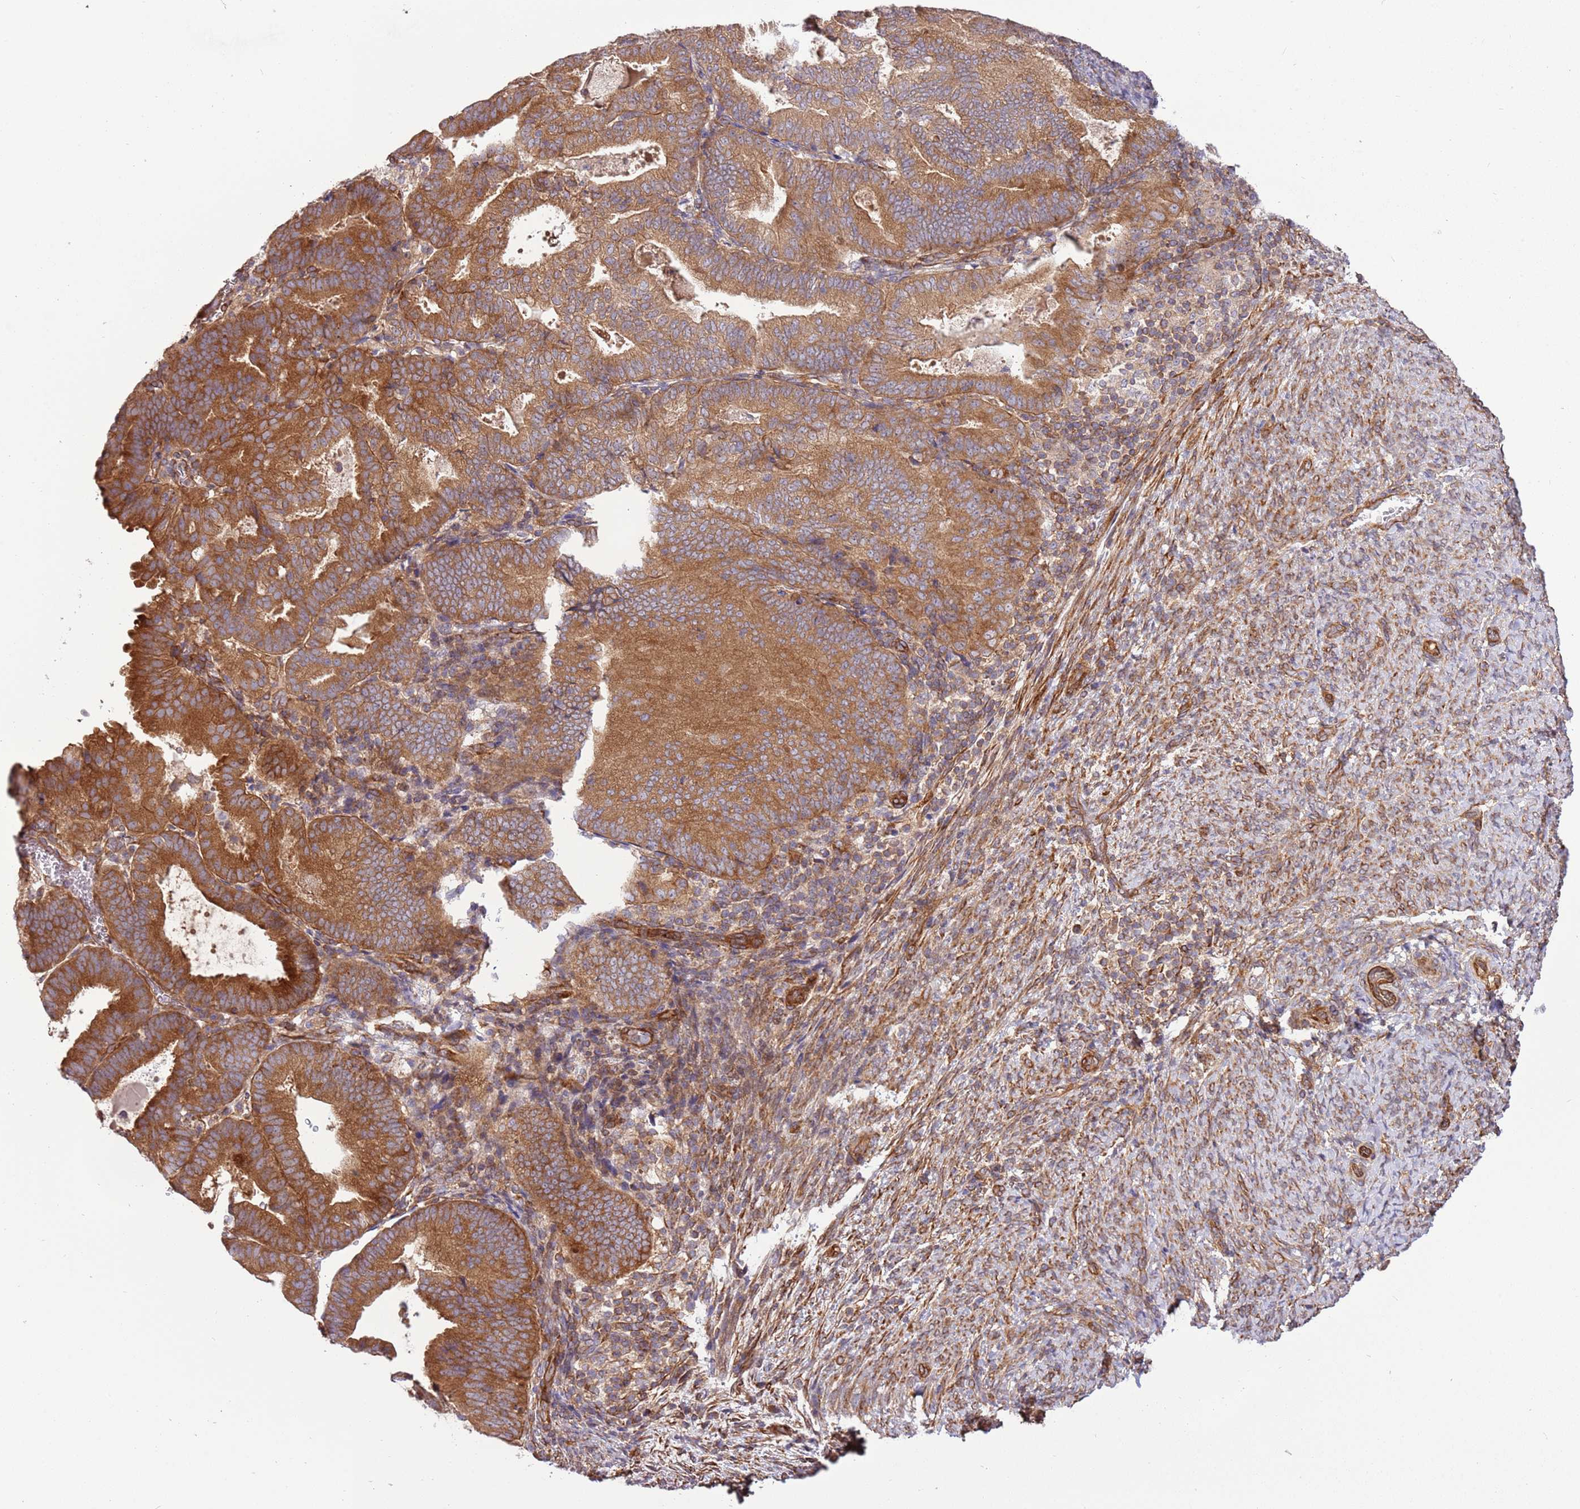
{"staining": {"intensity": "strong", "quantity": ">75%", "location": "cytoplasmic/membranous"}, "tissue": "endometrial cancer", "cell_type": "Tumor cells", "image_type": "cancer", "snomed": [{"axis": "morphology", "description": "Adenocarcinoma, NOS"}, {"axis": "topography", "description": "Endometrium"}], "caption": "Protein analysis of endometrial cancer (adenocarcinoma) tissue exhibits strong cytoplasmic/membranous expression in about >75% of tumor cells.", "gene": "GNL1", "patient": {"sex": "female", "age": 70}}